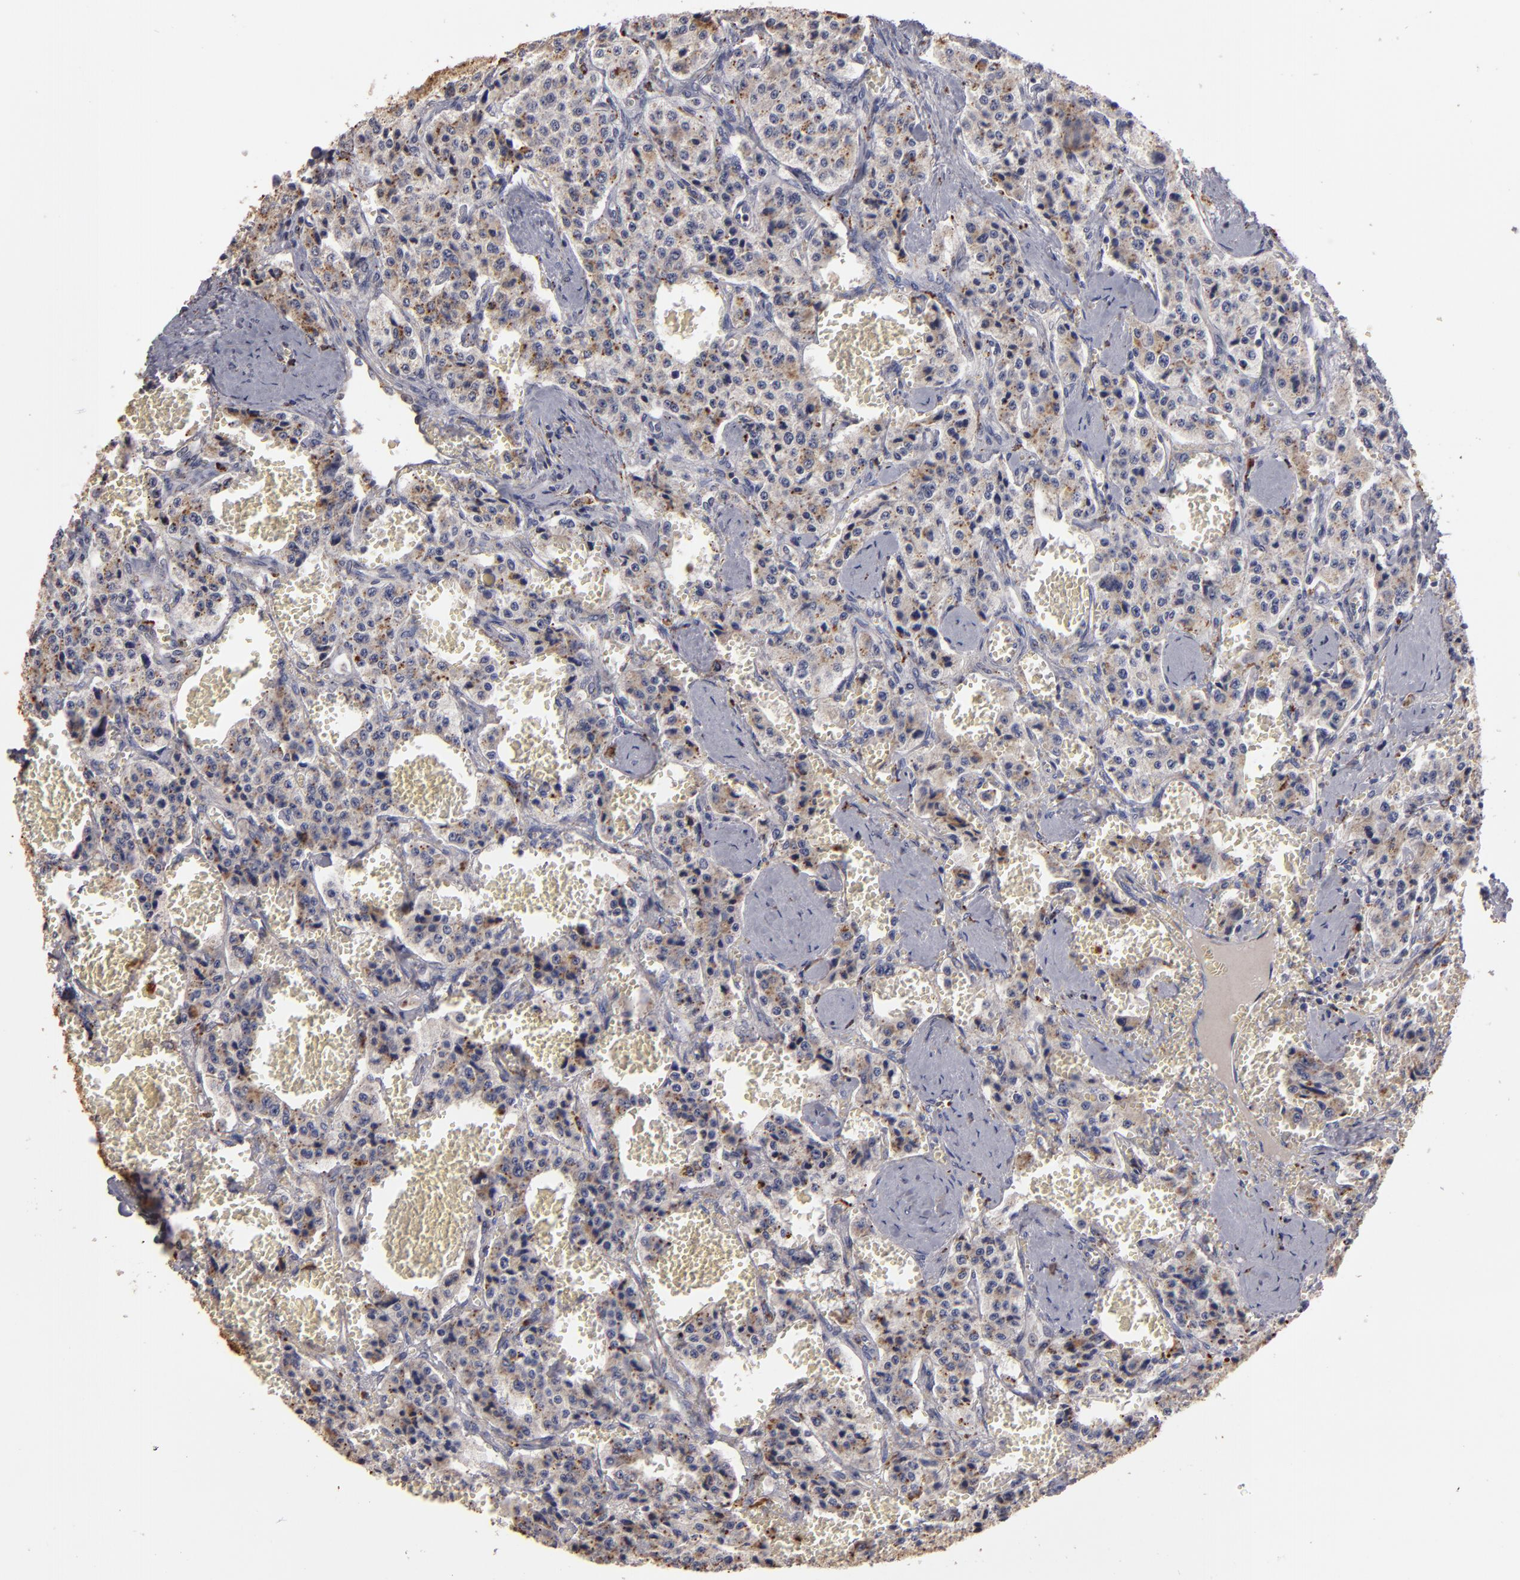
{"staining": {"intensity": "weak", "quantity": ">75%", "location": "cytoplasmic/membranous"}, "tissue": "carcinoid", "cell_type": "Tumor cells", "image_type": "cancer", "snomed": [{"axis": "morphology", "description": "Carcinoid, malignant, NOS"}, {"axis": "topography", "description": "Small intestine"}], "caption": "High-magnification brightfield microscopy of carcinoid stained with DAB (3,3'-diaminobenzidine) (brown) and counterstained with hematoxylin (blue). tumor cells exhibit weak cytoplasmic/membranous positivity is seen in approximately>75% of cells.", "gene": "TRAF1", "patient": {"sex": "male", "age": 52}}